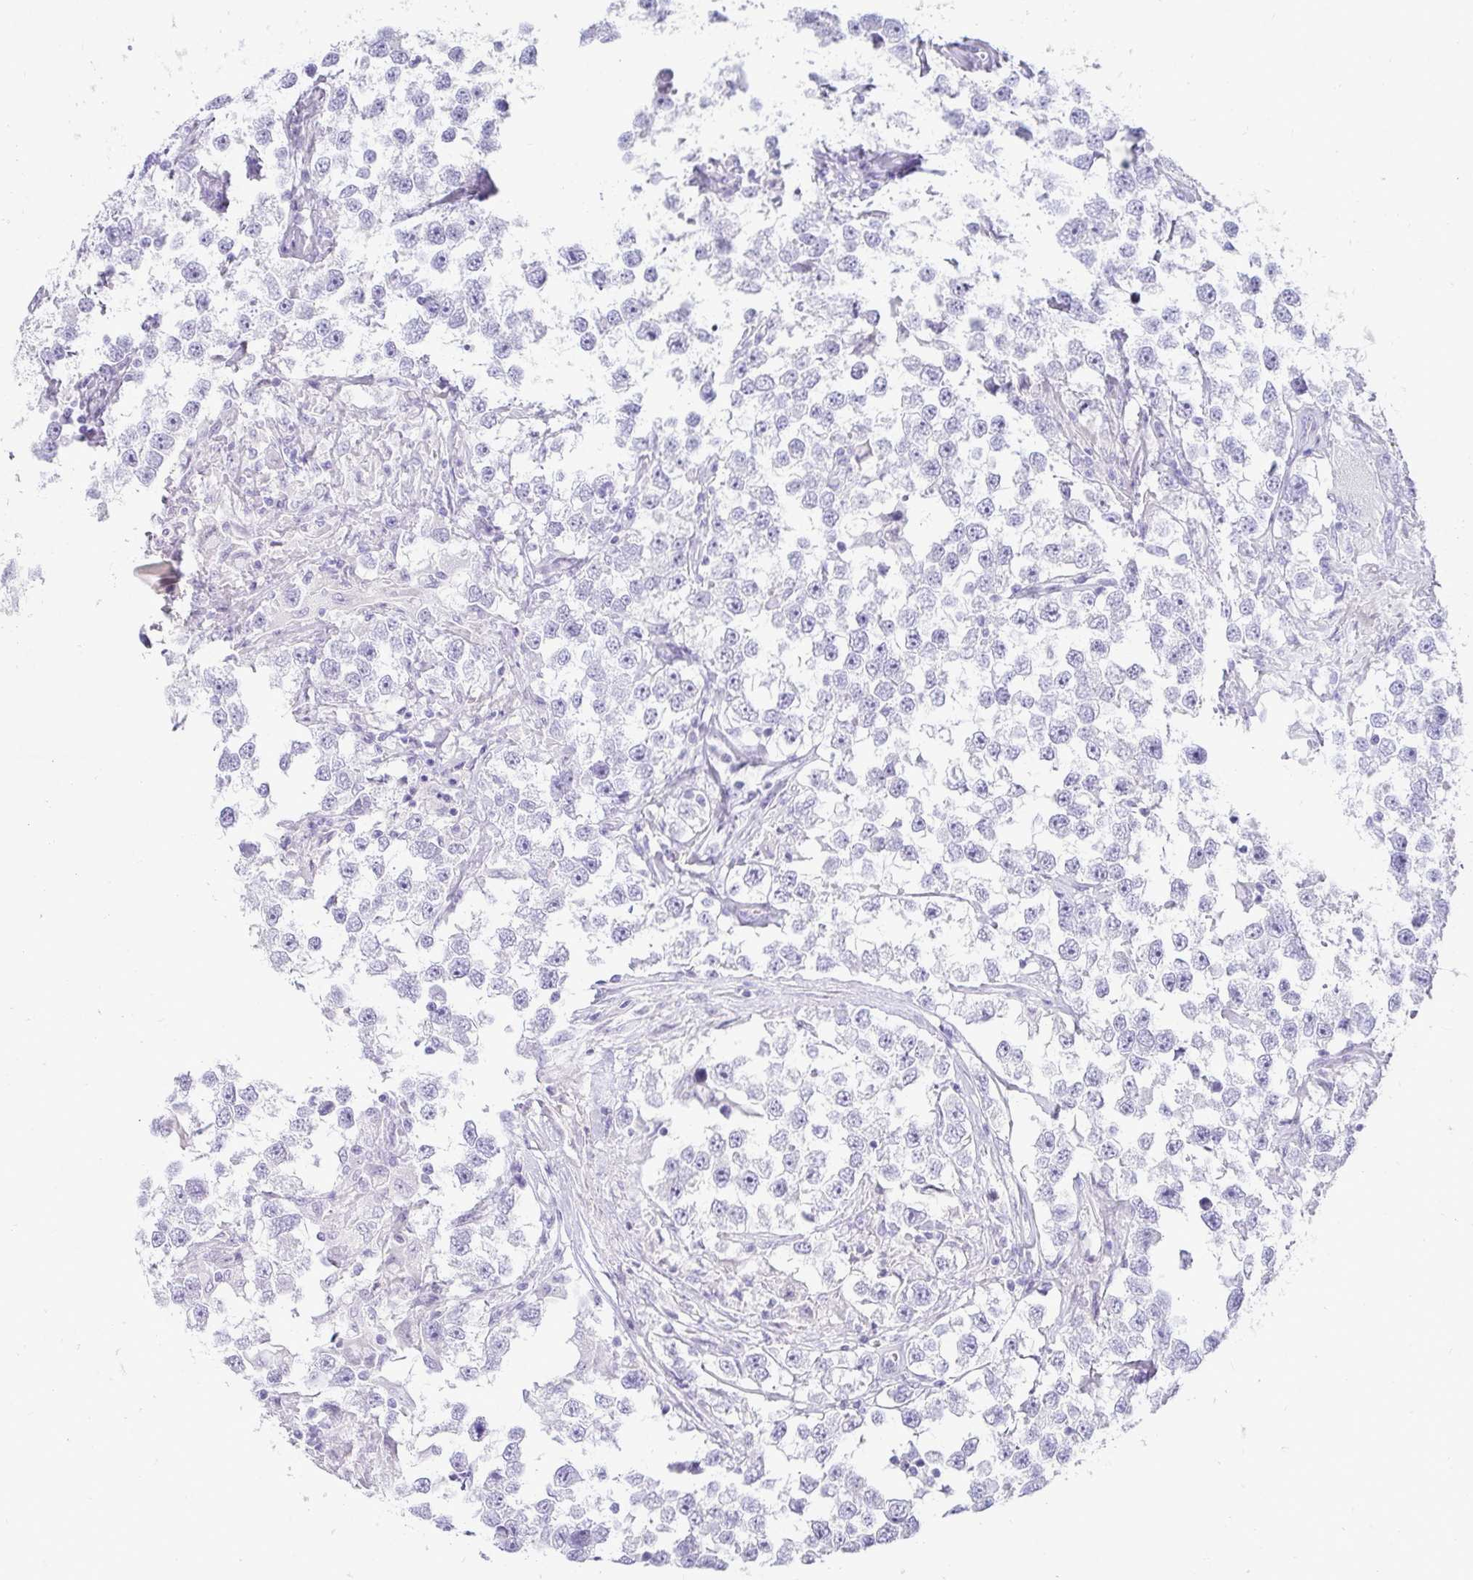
{"staining": {"intensity": "negative", "quantity": "none", "location": "none"}, "tissue": "testis cancer", "cell_type": "Tumor cells", "image_type": "cancer", "snomed": [{"axis": "morphology", "description": "Seminoma, NOS"}, {"axis": "topography", "description": "Testis"}], "caption": "Tumor cells show no significant staining in seminoma (testis). (Stains: DAB (3,3'-diaminobenzidine) immunohistochemistry with hematoxylin counter stain, Microscopy: brightfield microscopy at high magnification).", "gene": "HSPB6", "patient": {"sex": "male", "age": 46}}